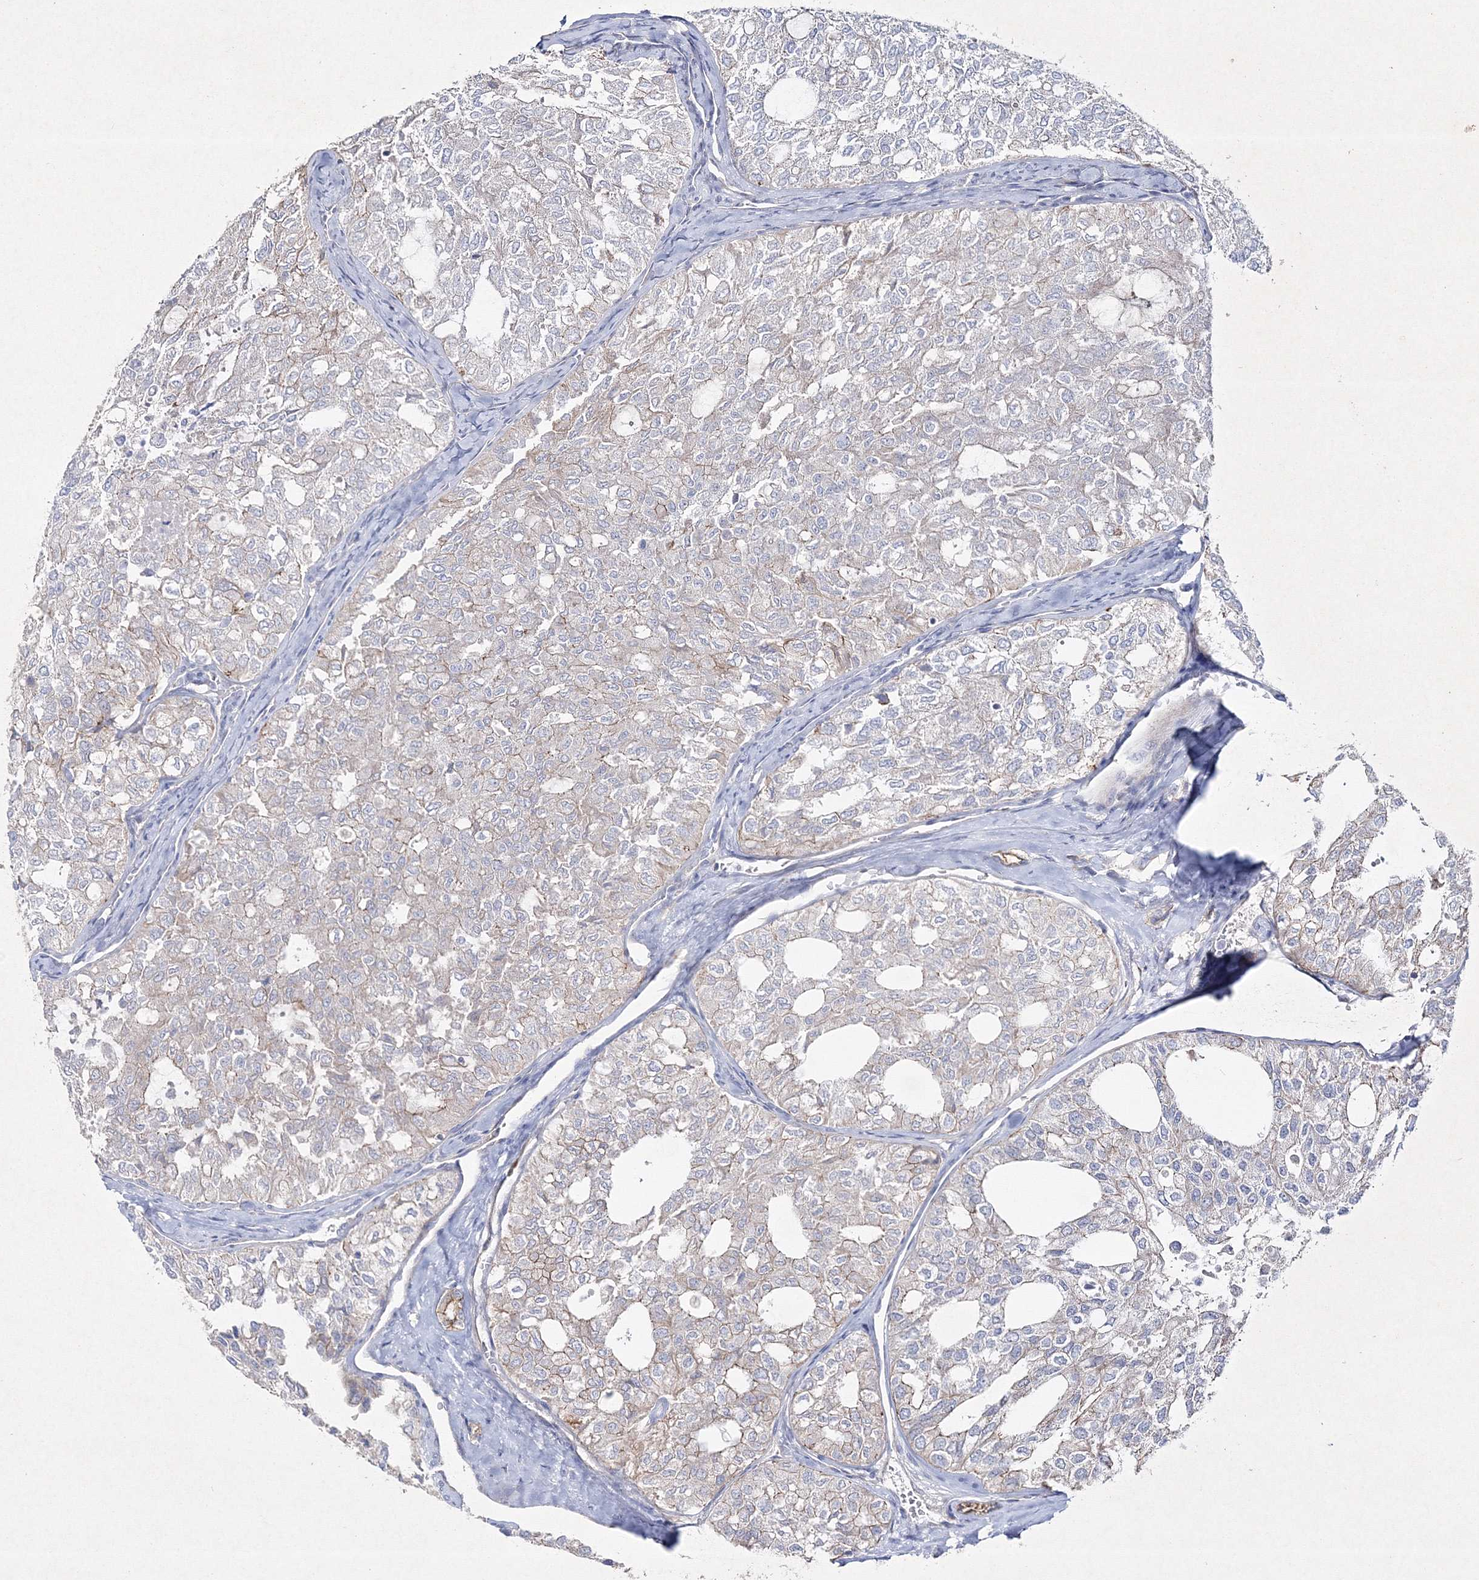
{"staining": {"intensity": "weak", "quantity": "<25%", "location": "cytoplasmic/membranous"}, "tissue": "thyroid cancer", "cell_type": "Tumor cells", "image_type": "cancer", "snomed": [{"axis": "morphology", "description": "Follicular adenoma carcinoma, NOS"}, {"axis": "topography", "description": "Thyroid gland"}], "caption": "A high-resolution image shows immunohistochemistry (IHC) staining of follicular adenoma carcinoma (thyroid), which reveals no significant expression in tumor cells.", "gene": "NAA40", "patient": {"sex": "male", "age": 75}}